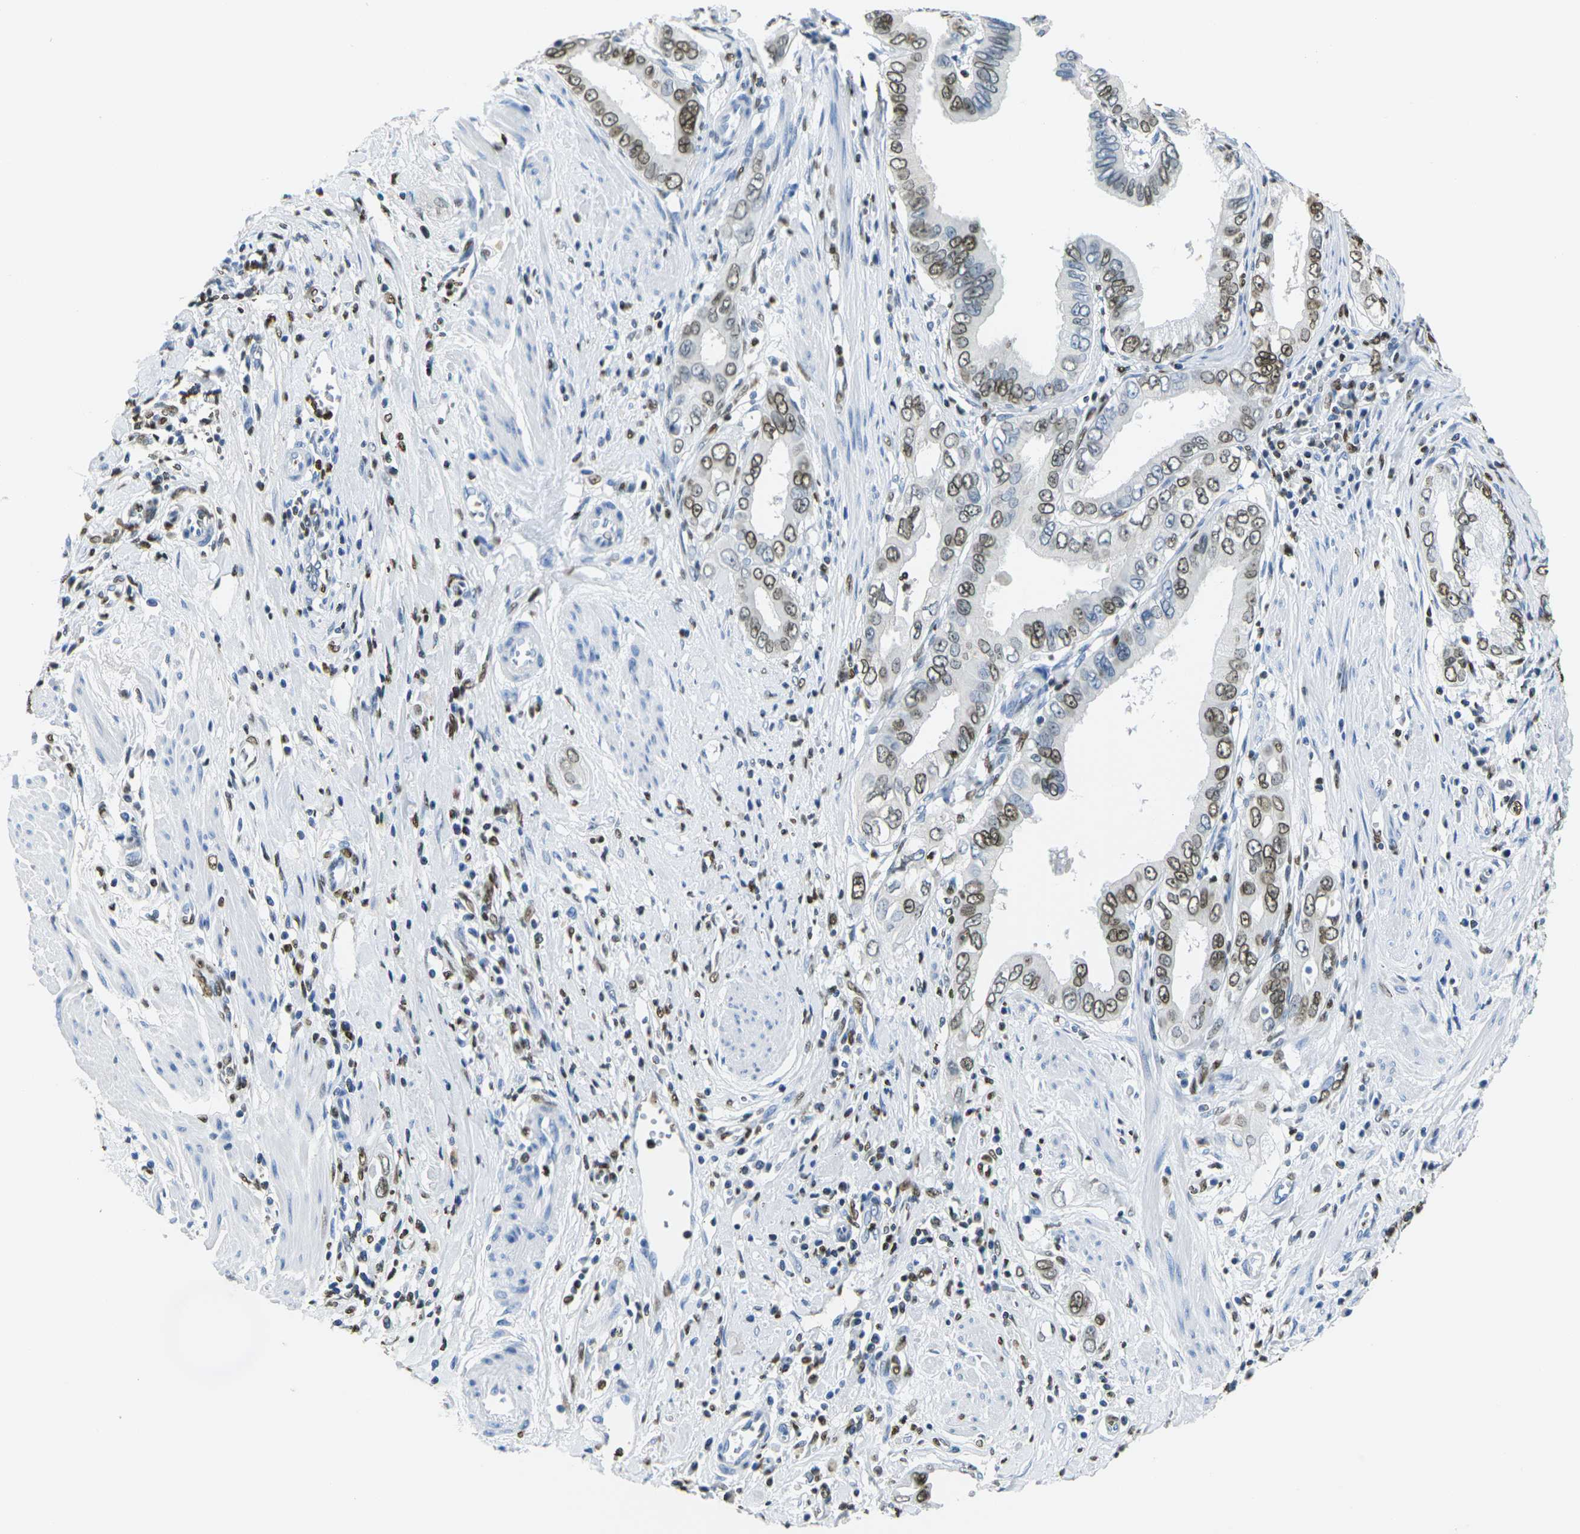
{"staining": {"intensity": "moderate", "quantity": ">75%", "location": "nuclear"}, "tissue": "pancreatic cancer", "cell_type": "Tumor cells", "image_type": "cancer", "snomed": [{"axis": "morphology", "description": "Normal tissue, NOS"}, {"axis": "topography", "description": "Lymph node"}], "caption": "Immunohistochemistry of human pancreatic cancer shows medium levels of moderate nuclear staining in about >75% of tumor cells.", "gene": "DRAXIN", "patient": {"sex": "male", "age": 50}}